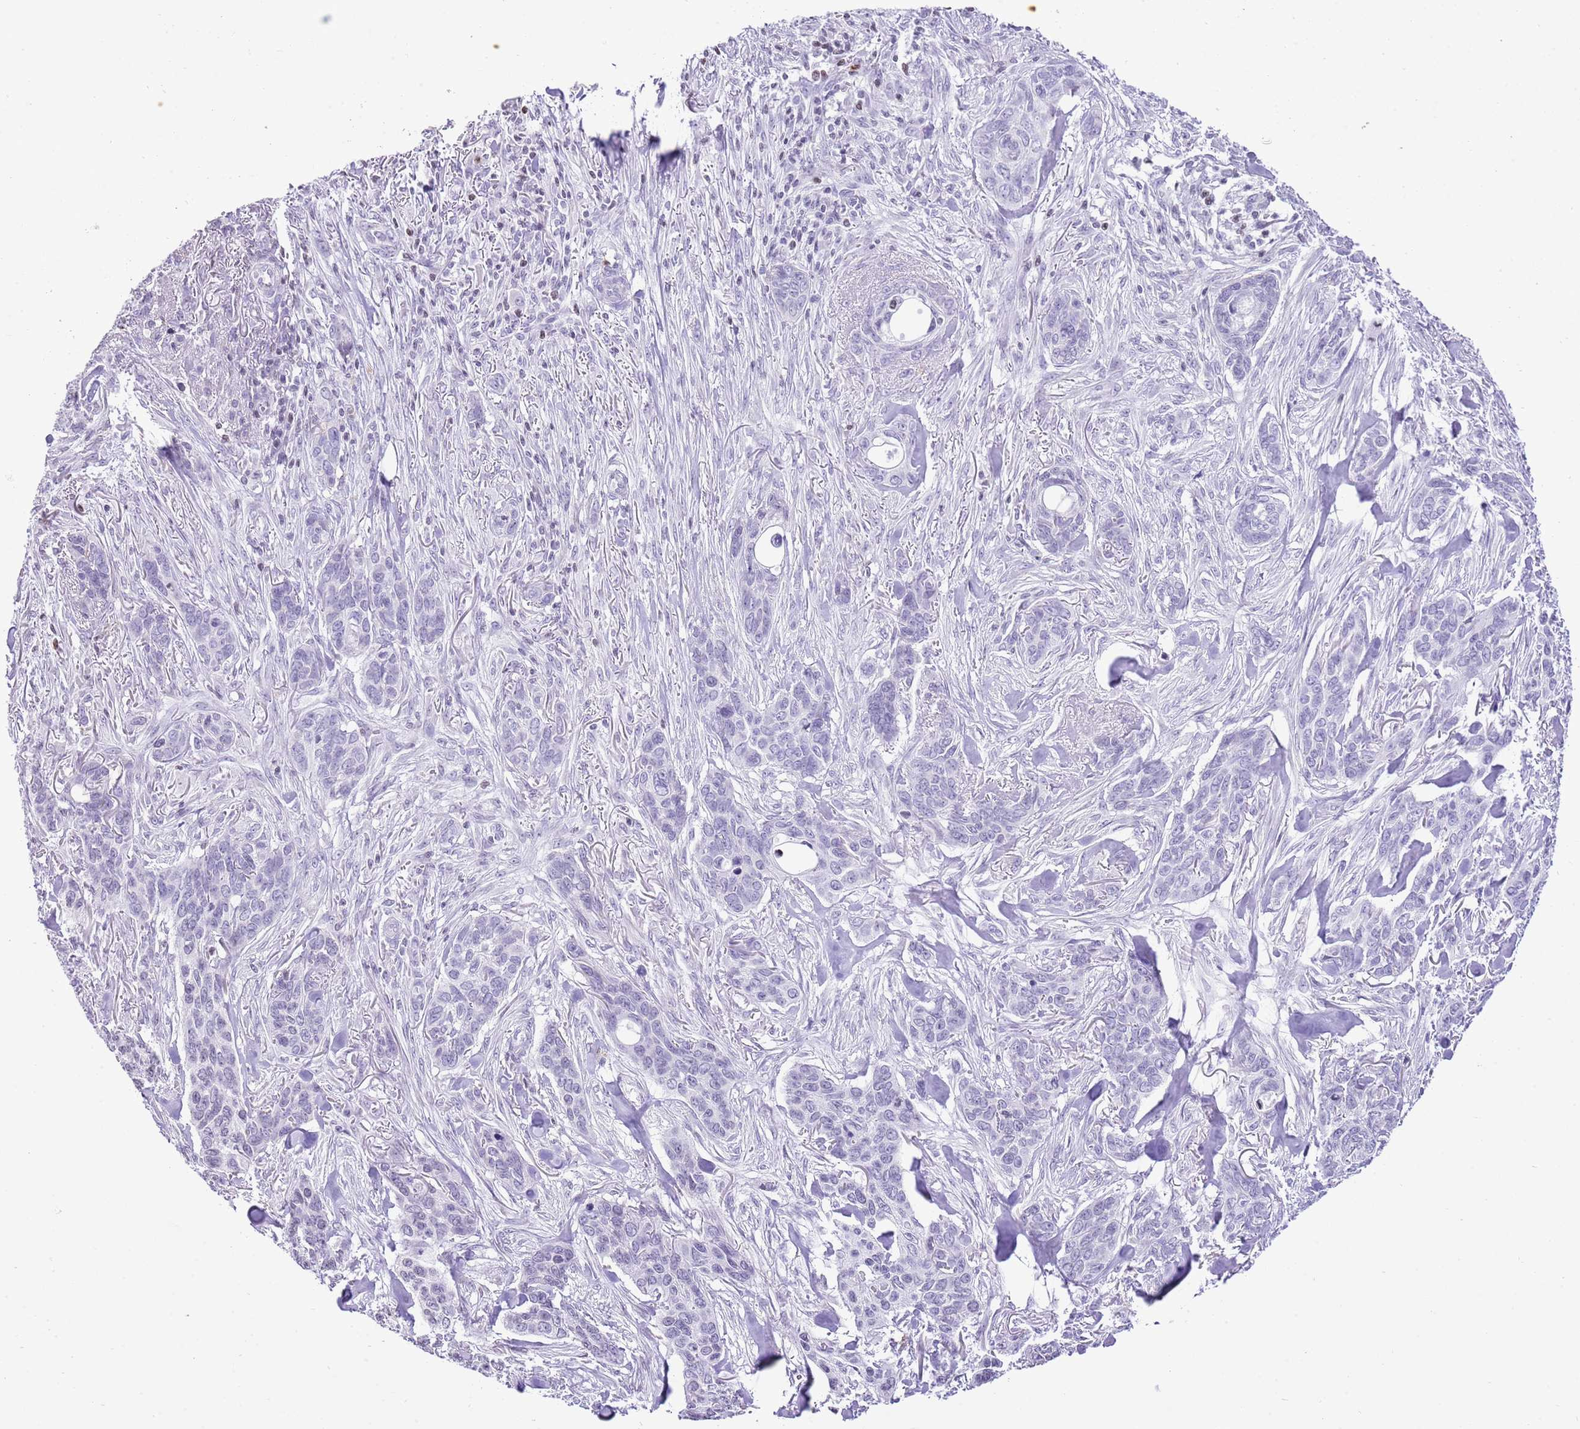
{"staining": {"intensity": "negative", "quantity": "none", "location": "none"}, "tissue": "skin cancer", "cell_type": "Tumor cells", "image_type": "cancer", "snomed": [{"axis": "morphology", "description": "Basal cell carcinoma"}, {"axis": "topography", "description": "Skin"}], "caption": "Tumor cells show no significant protein staining in skin basal cell carcinoma.", "gene": "PRR15", "patient": {"sex": "male", "age": 86}}